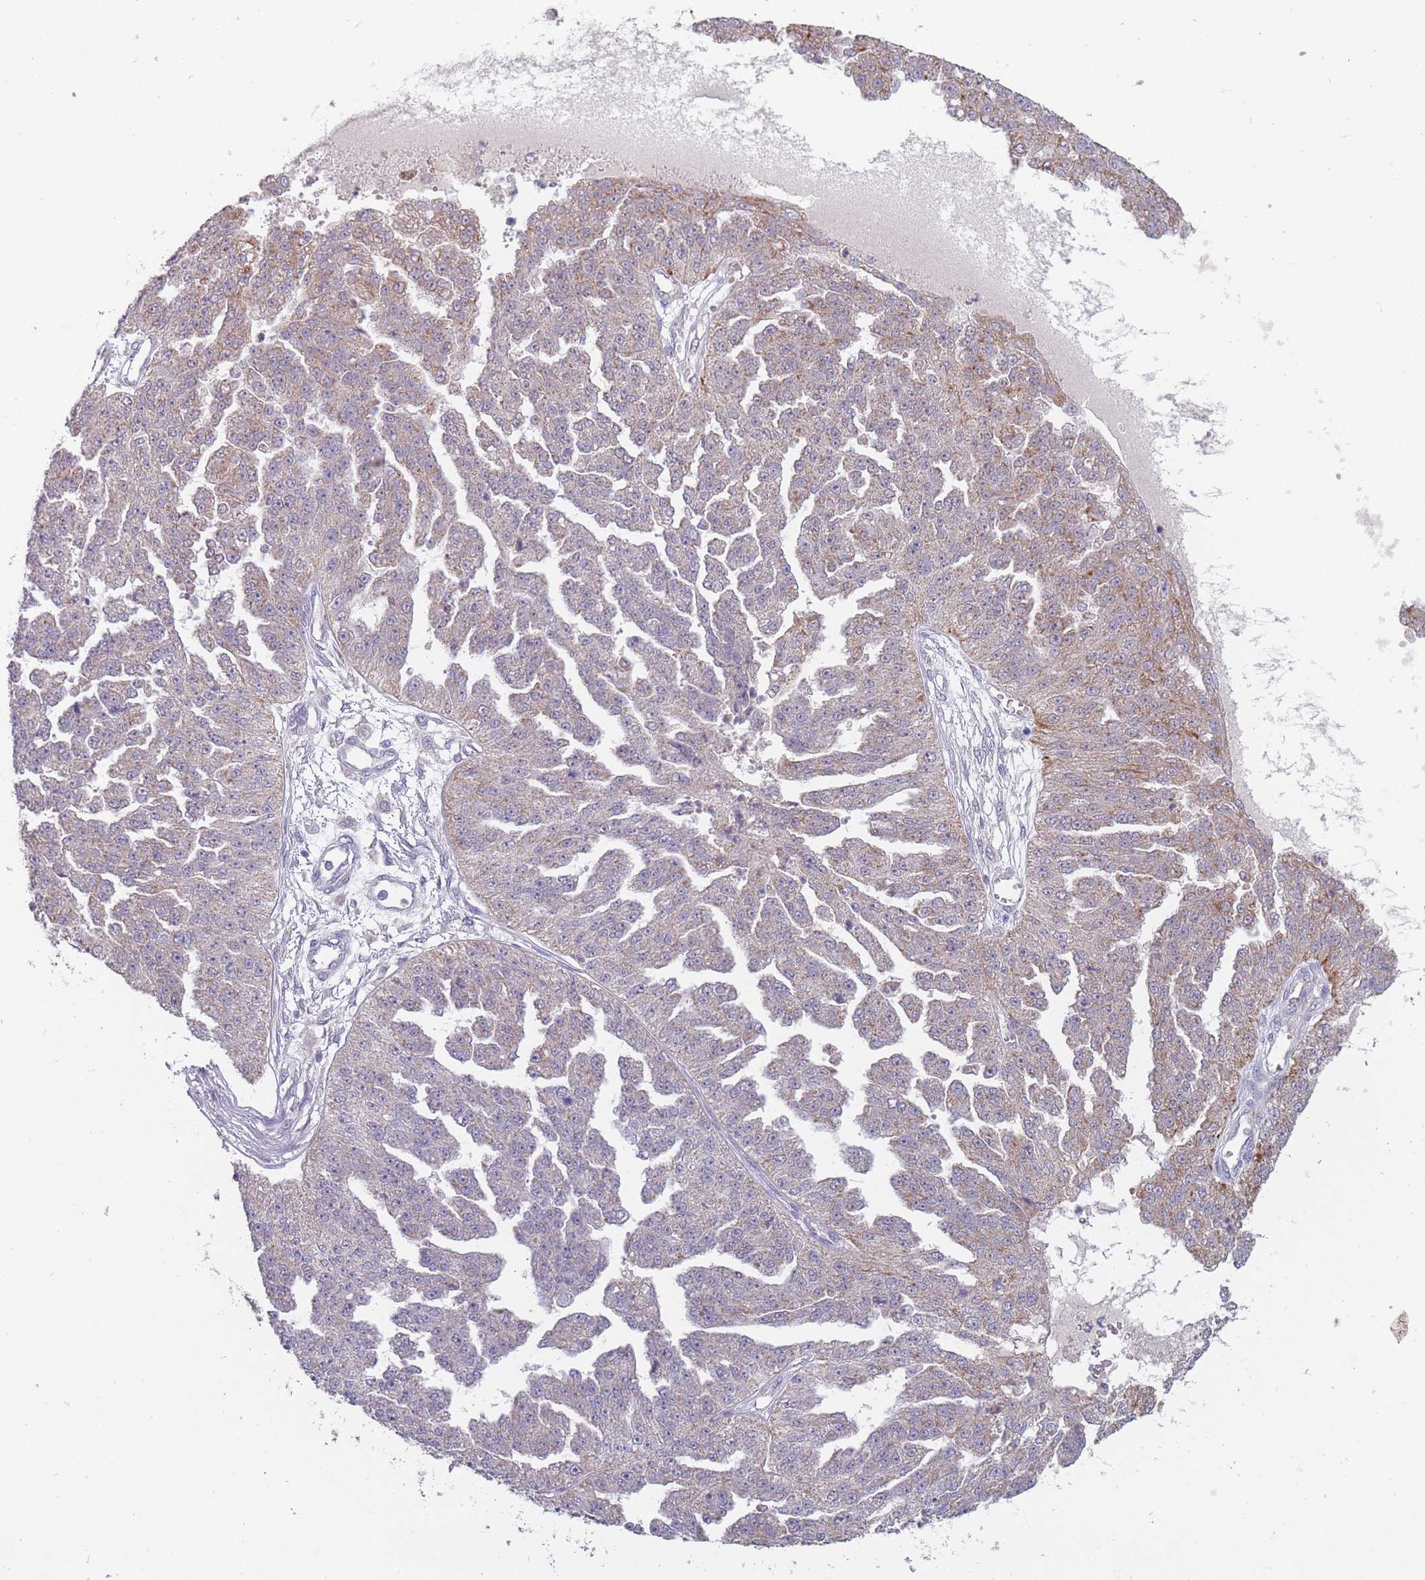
{"staining": {"intensity": "moderate", "quantity": "25%-75%", "location": "cytoplasmic/membranous"}, "tissue": "ovarian cancer", "cell_type": "Tumor cells", "image_type": "cancer", "snomed": [{"axis": "morphology", "description": "Cystadenocarcinoma, serous, NOS"}, {"axis": "topography", "description": "Ovary"}], "caption": "A micrograph of ovarian cancer stained for a protein reveals moderate cytoplasmic/membranous brown staining in tumor cells. The staining was performed using DAB to visualize the protein expression in brown, while the nuclei were stained in blue with hematoxylin (Magnification: 20x).", "gene": "PEX7", "patient": {"sex": "female", "age": 58}}